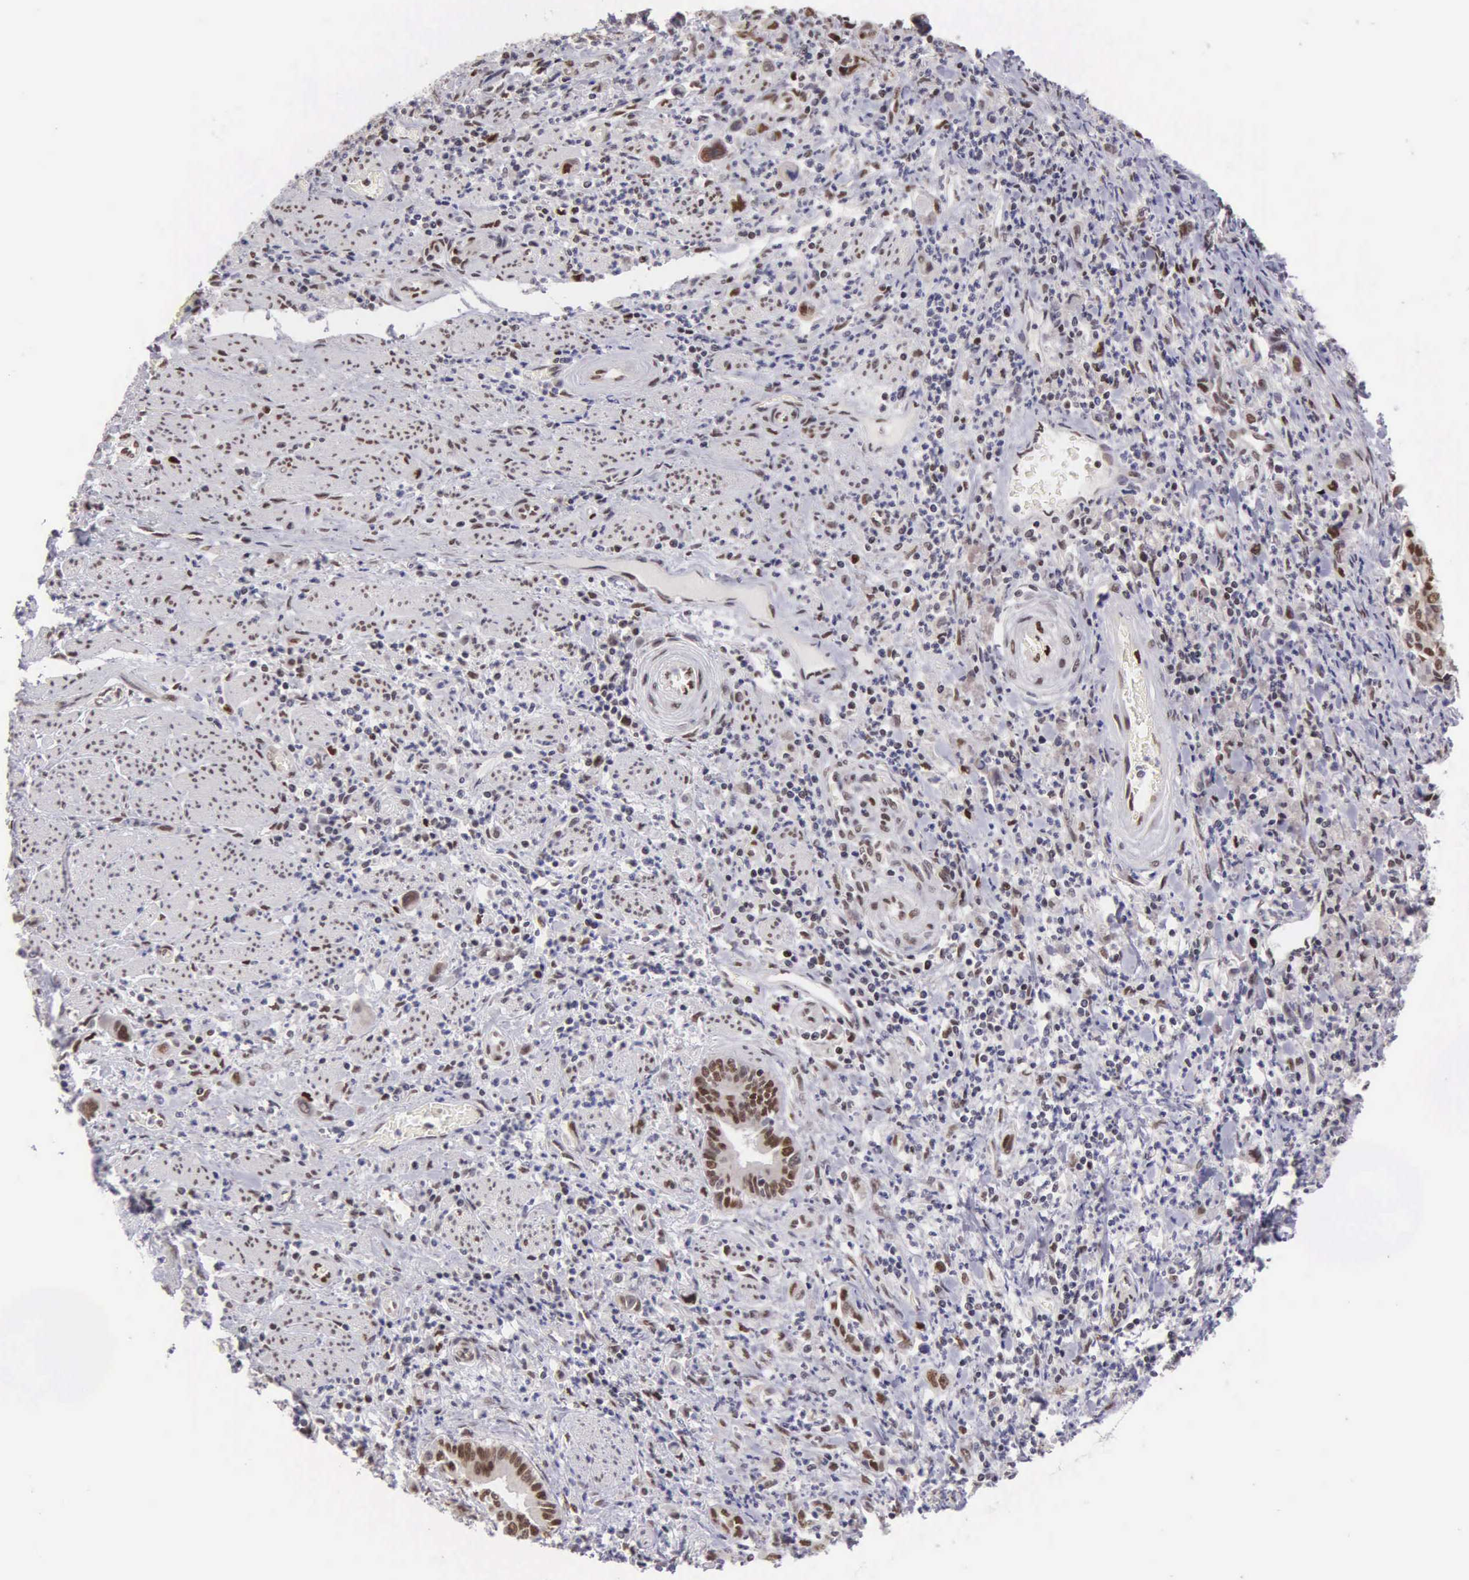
{"staining": {"intensity": "moderate", "quantity": ">75%", "location": "nuclear"}, "tissue": "stomach cancer", "cell_type": "Tumor cells", "image_type": "cancer", "snomed": [{"axis": "morphology", "description": "Adenocarcinoma, NOS"}, {"axis": "topography", "description": "Stomach"}], "caption": "Immunohistochemical staining of stomach adenocarcinoma shows moderate nuclear protein staining in approximately >75% of tumor cells.", "gene": "UBR7", "patient": {"sex": "female", "age": 76}}